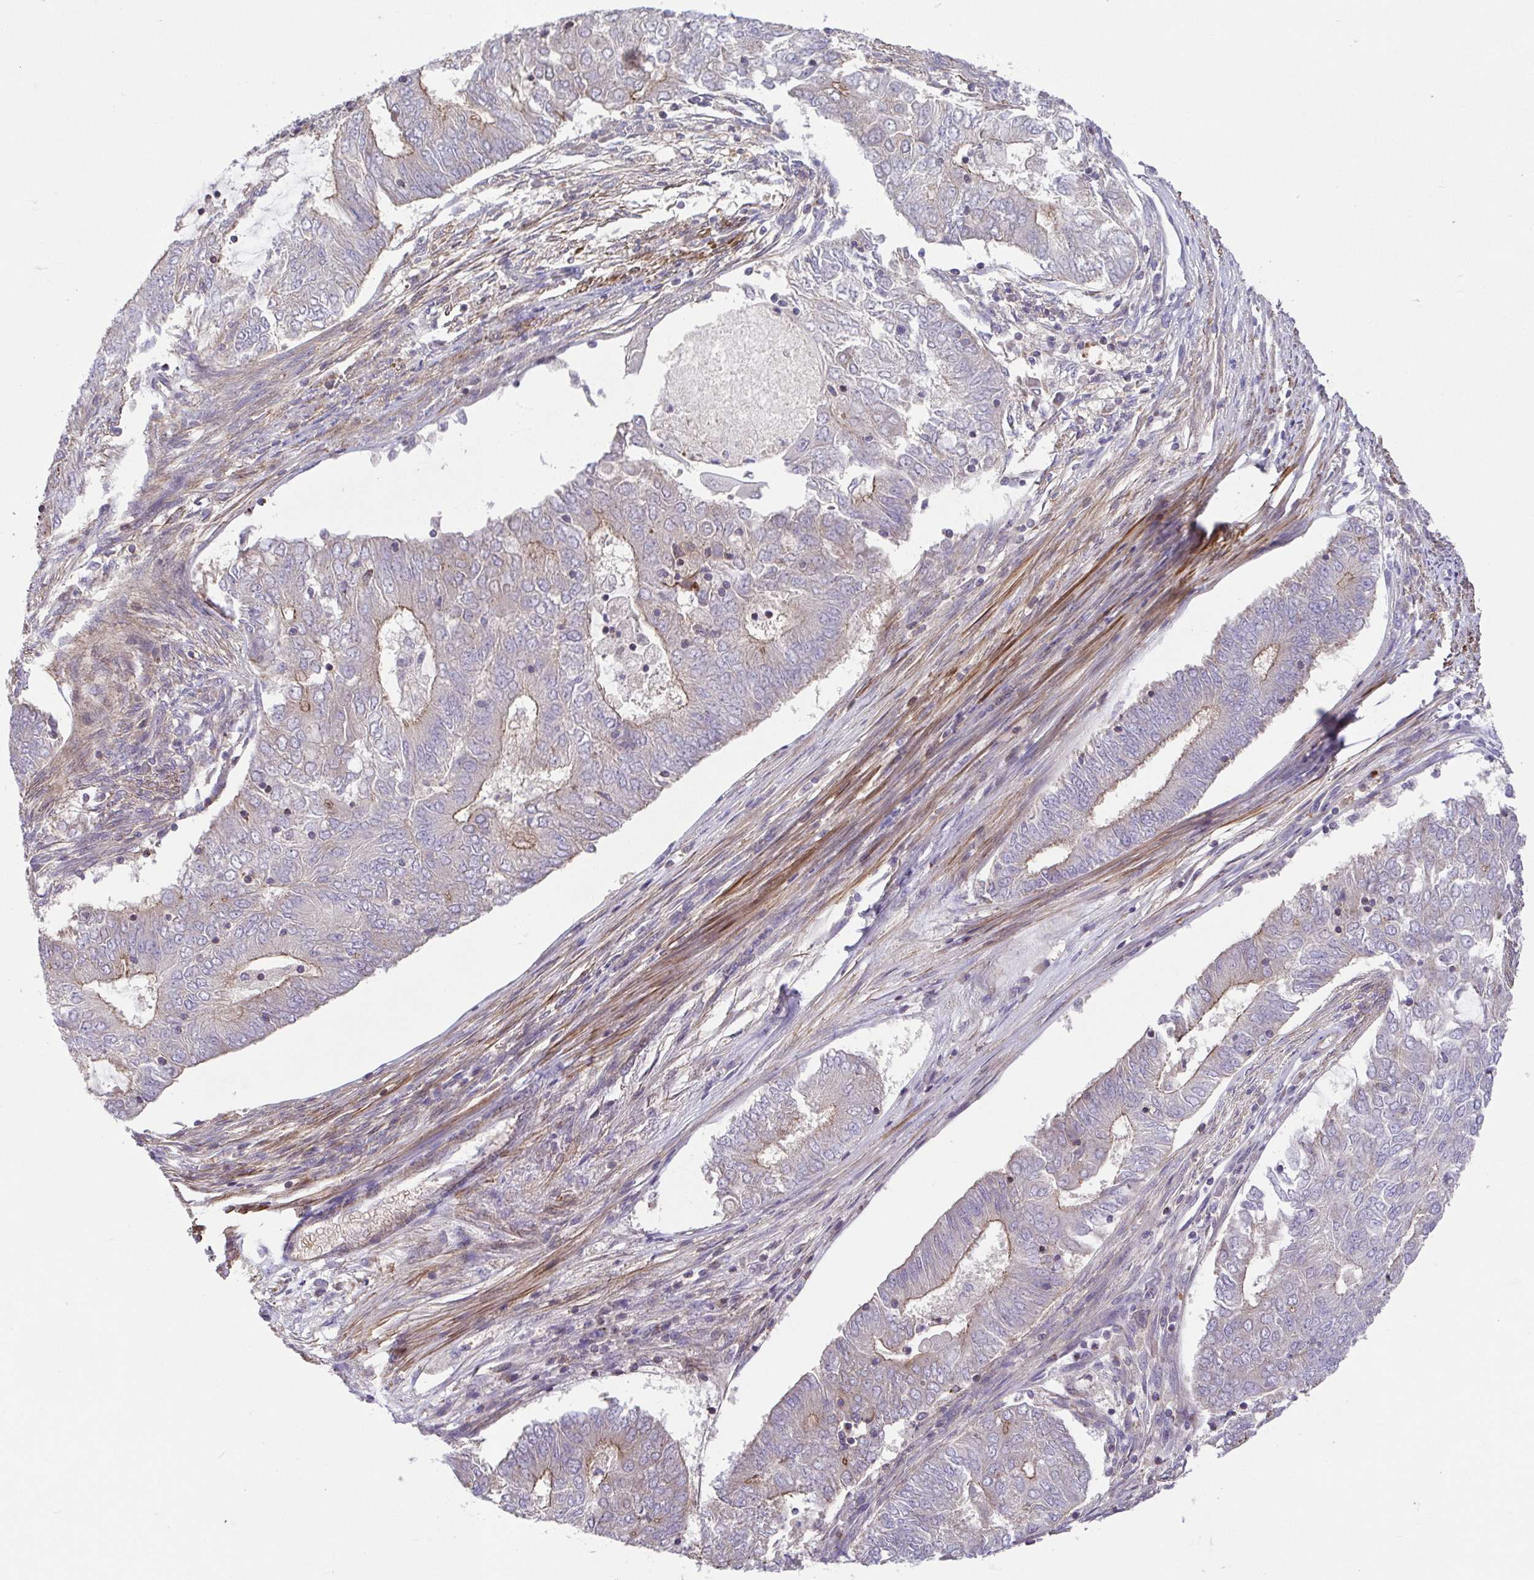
{"staining": {"intensity": "moderate", "quantity": "<25%", "location": "cytoplasmic/membranous"}, "tissue": "endometrial cancer", "cell_type": "Tumor cells", "image_type": "cancer", "snomed": [{"axis": "morphology", "description": "Adenocarcinoma, NOS"}, {"axis": "topography", "description": "Endometrium"}], "caption": "Tumor cells exhibit moderate cytoplasmic/membranous expression in approximately <25% of cells in endometrial cancer (adenocarcinoma).", "gene": "IDE", "patient": {"sex": "female", "age": 62}}